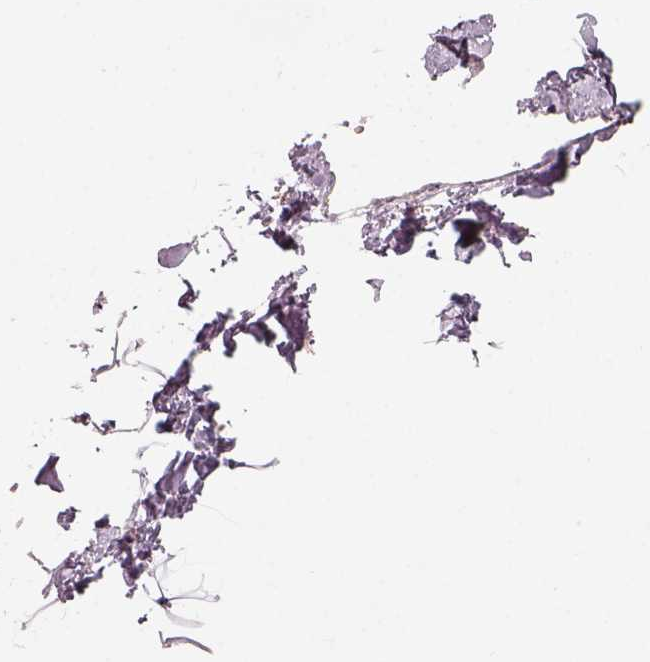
{"staining": {"intensity": "negative", "quantity": "none", "location": "none"}, "tissue": "breast", "cell_type": "Adipocytes", "image_type": "normal", "snomed": [{"axis": "morphology", "description": "Normal tissue, NOS"}, {"axis": "topography", "description": "Breast"}], "caption": "A micrograph of human breast is negative for staining in adipocytes. (Brightfield microscopy of DAB (3,3'-diaminobenzidine) IHC at high magnification).", "gene": "CDS1", "patient": {"sex": "female", "age": 32}}